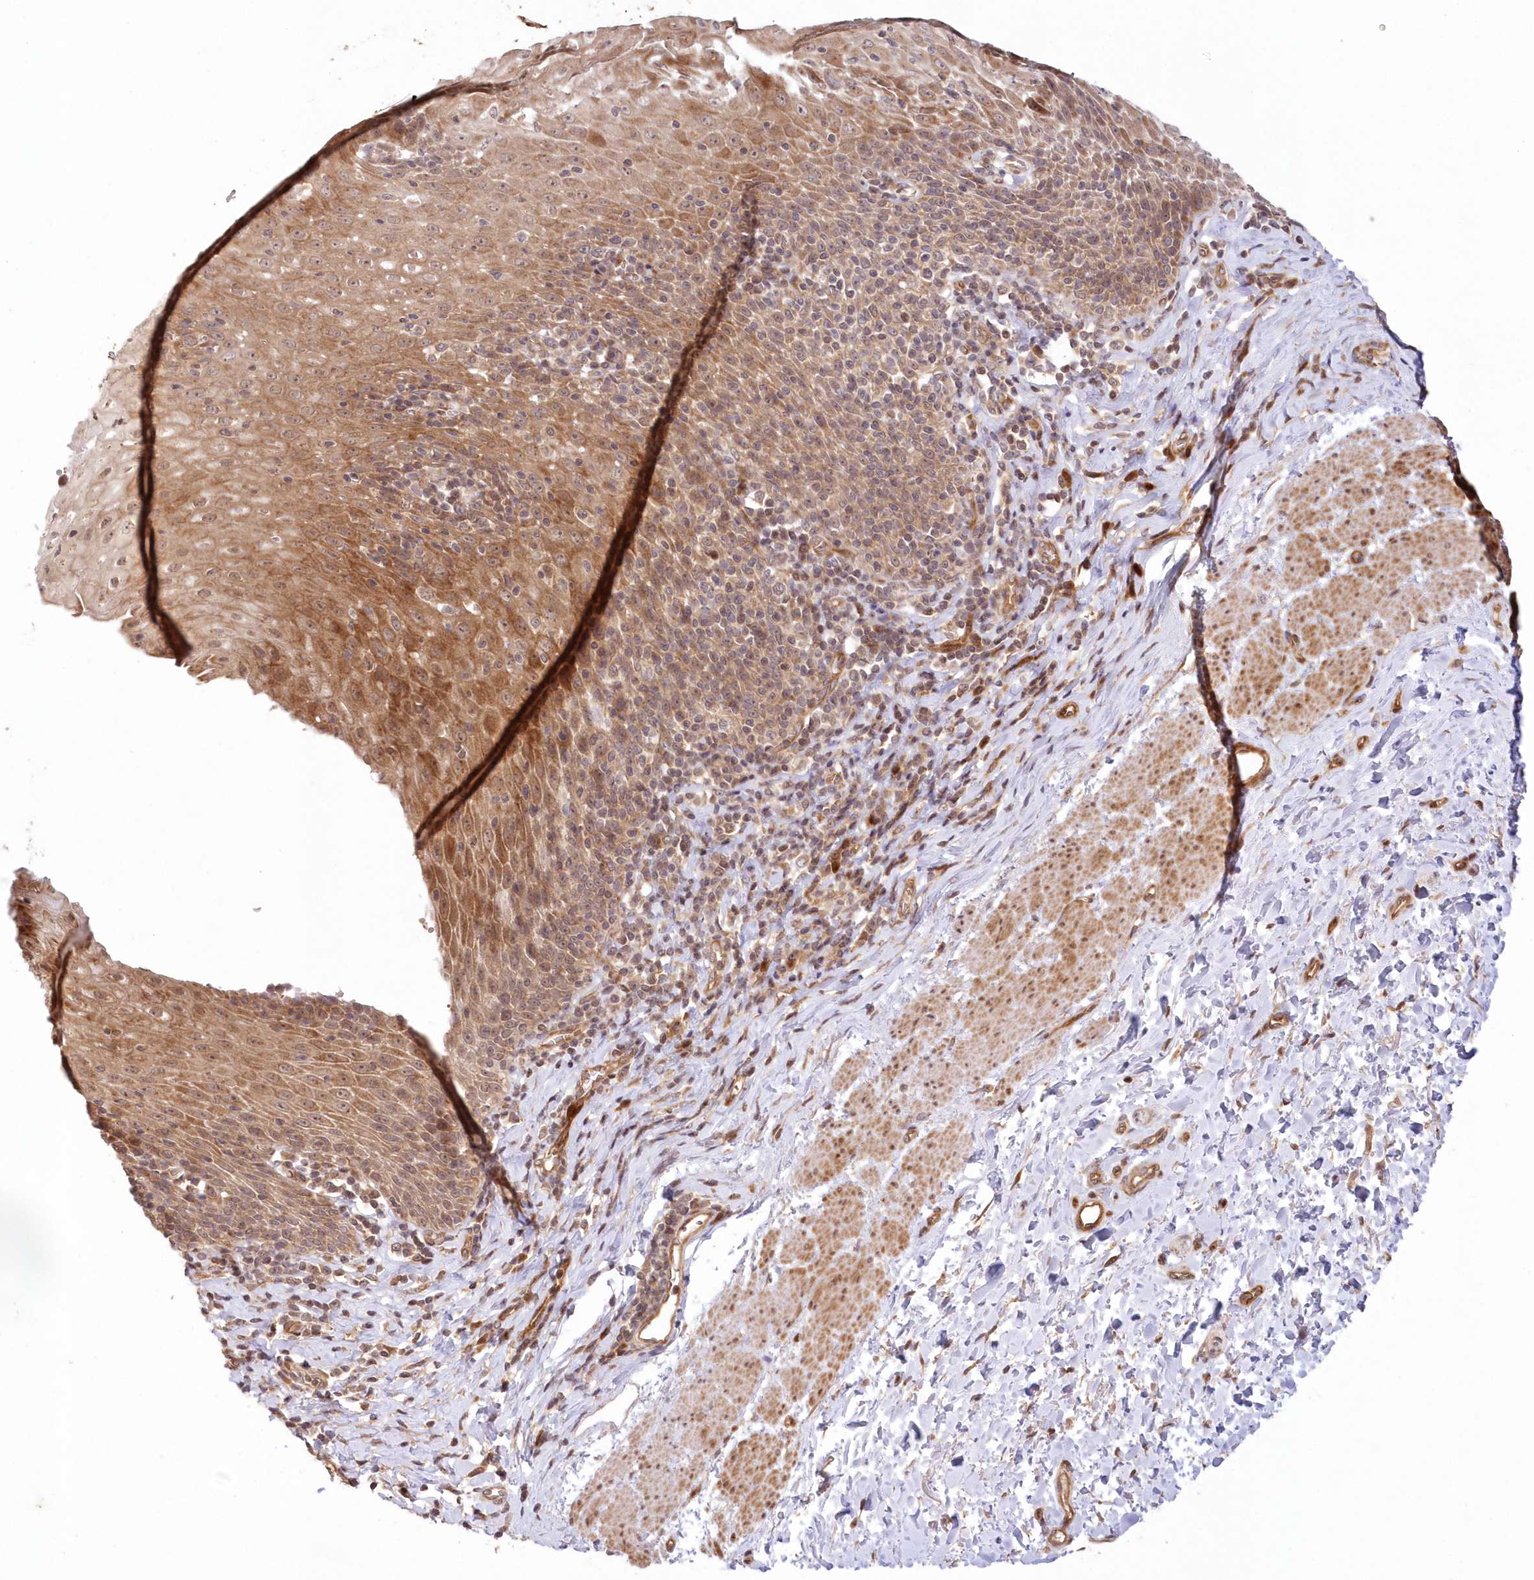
{"staining": {"intensity": "moderate", "quantity": ">75%", "location": "cytoplasmic/membranous,nuclear"}, "tissue": "esophagus", "cell_type": "Squamous epithelial cells", "image_type": "normal", "snomed": [{"axis": "morphology", "description": "Normal tissue, NOS"}, {"axis": "topography", "description": "Esophagus"}], "caption": "Squamous epithelial cells exhibit medium levels of moderate cytoplasmic/membranous,nuclear staining in approximately >75% of cells in unremarkable esophagus. (DAB IHC with brightfield microscopy, high magnification).", "gene": "UBTD2", "patient": {"sex": "female", "age": 61}}